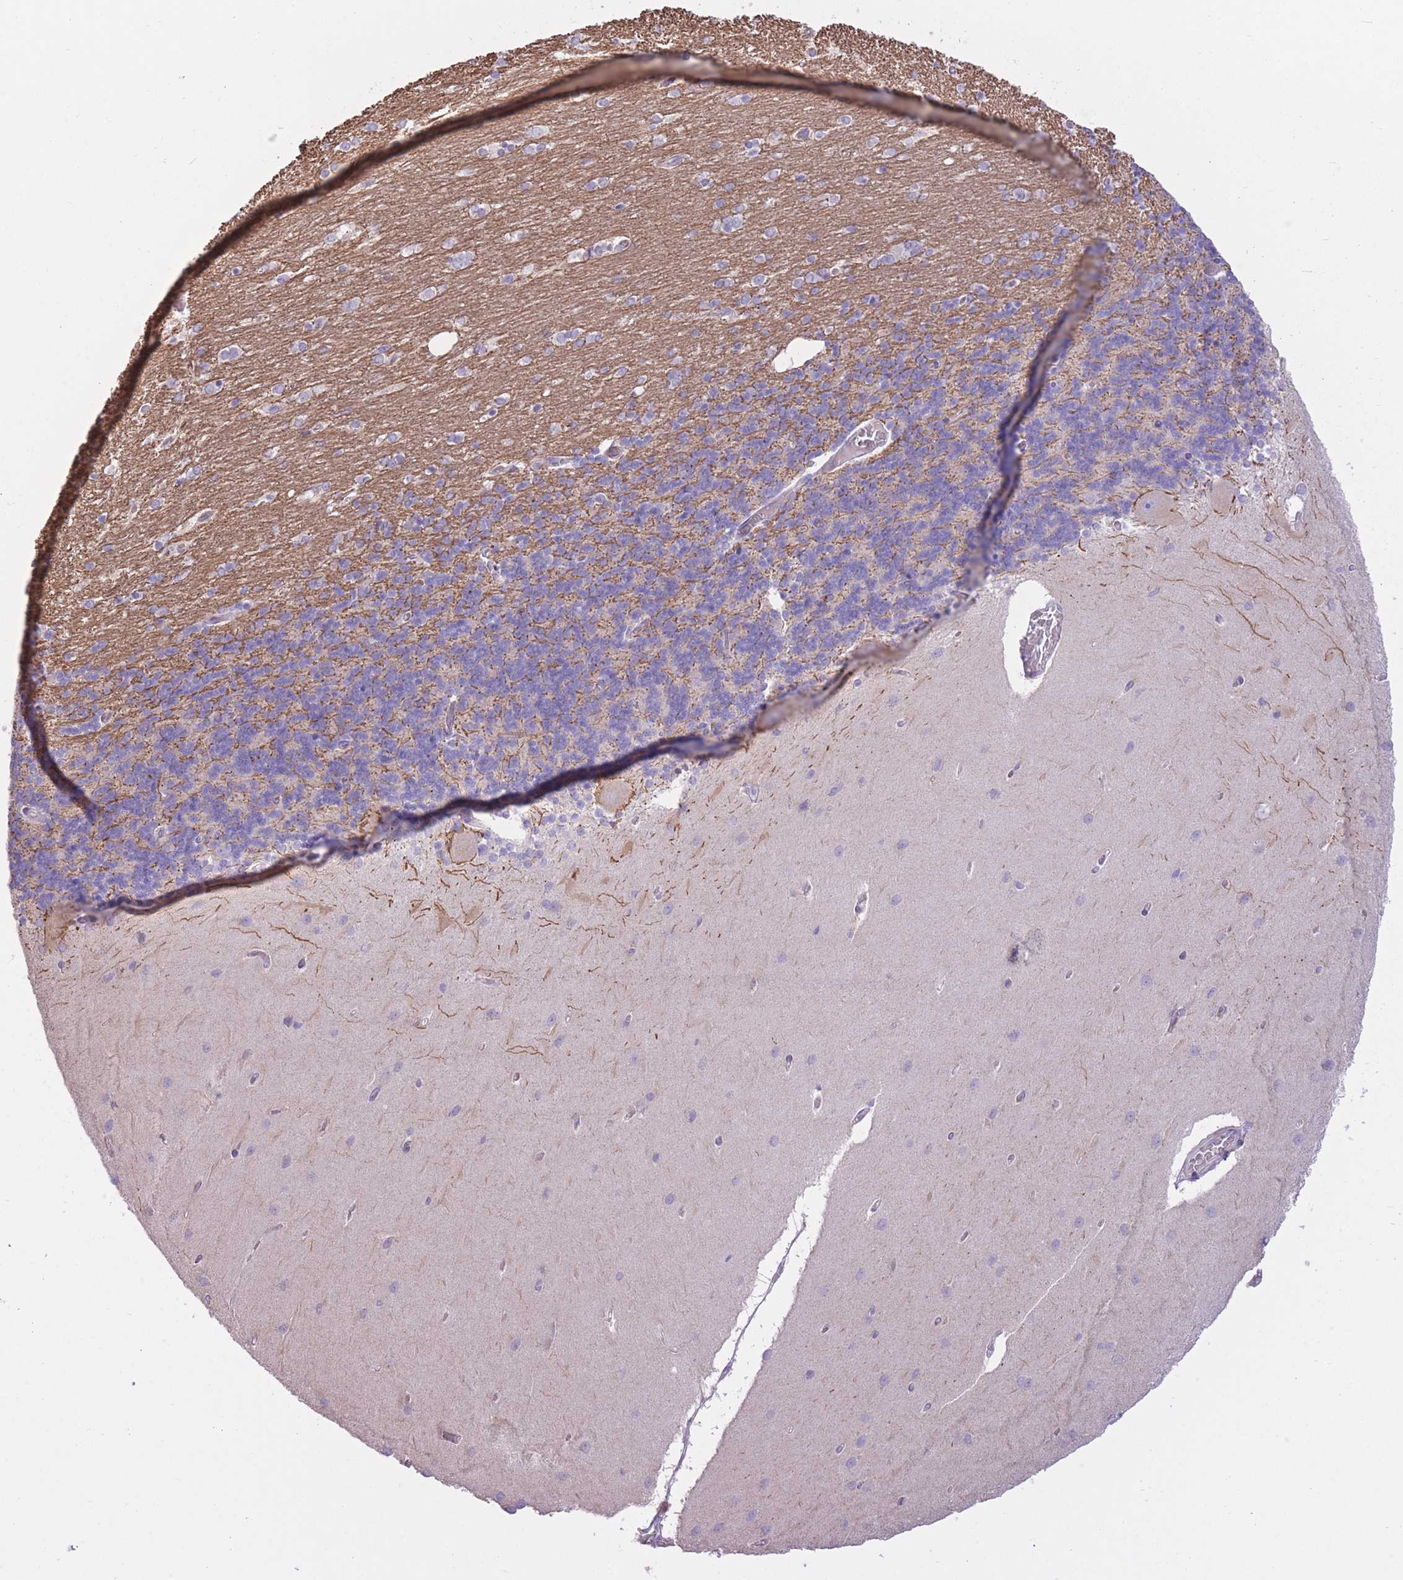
{"staining": {"intensity": "negative", "quantity": "none", "location": "none"}, "tissue": "cerebellum", "cell_type": "Cells in granular layer", "image_type": "normal", "snomed": [{"axis": "morphology", "description": "Normal tissue, NOS"}, {"axis": "topography", "description": "Cerebellum"}], "caption": "Human cerebellum stained for a protein using immunohistochemistry reveals no staining in cells in granular layer.", "gene": "WDR70", "patient": {"sex": "female", "age": 54}}